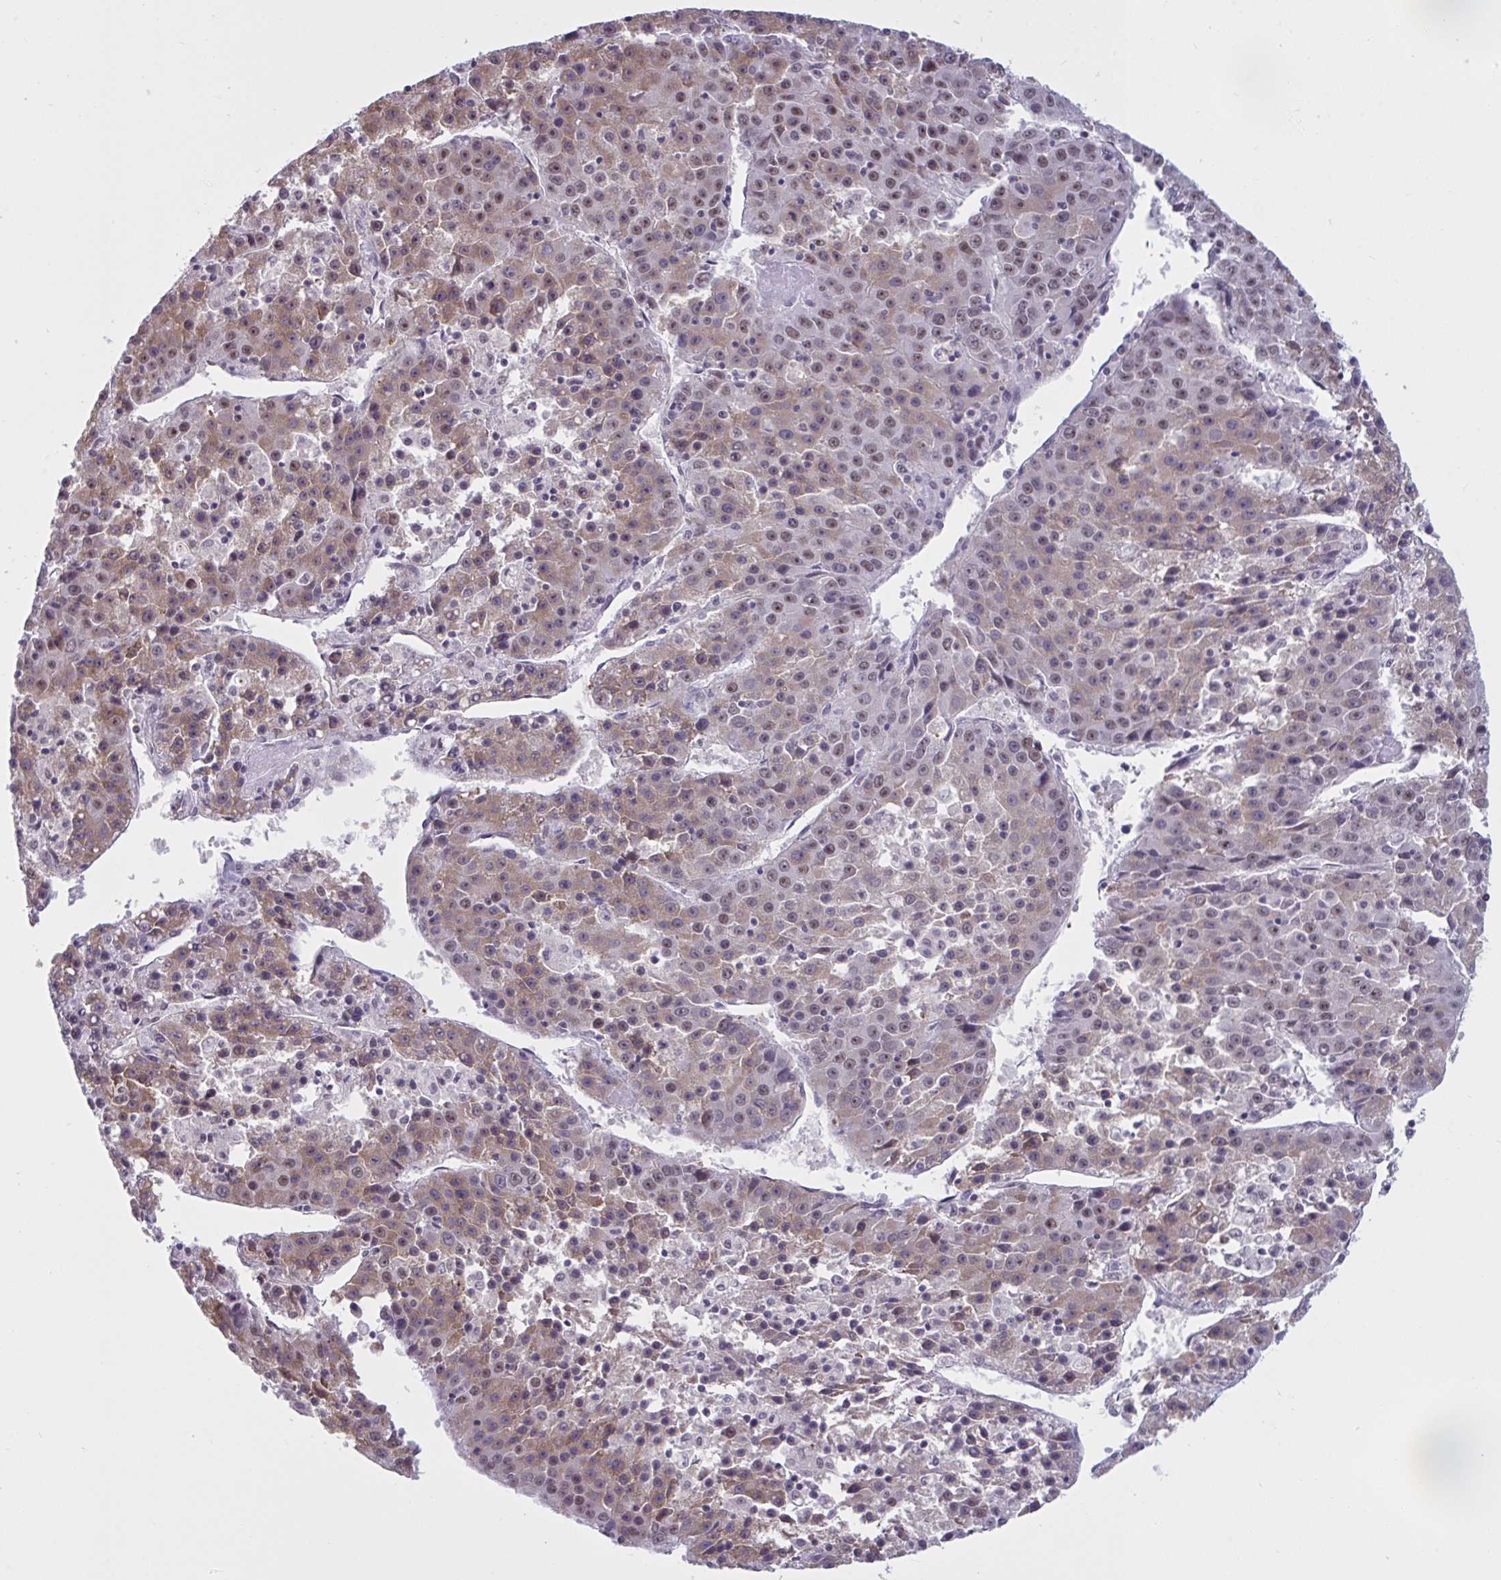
{"staining": {"intensity": "weak", "quantity": ">75%", "location": "cytoplasmic/membranous,nuclear"}, "tissue": "liver cancer", "cell_type": "Tumor cells", "image_type": "cancer", "snomed": [{"axis": "morphology", "description": "Carcinoma, Hepatocellular, NOS"}, {"axis": "topography", "description": "Liver"}], "caption": "The immunohistochemical stain labels weak cytoplasmic/membranous and nuclear expression in tumor cells of liver cancer (hepatocellular carcinoma) tissue. Nuclei are stained in blue.", "gene": "TGM6", "patient": {"sex": "female", "age": 53}}